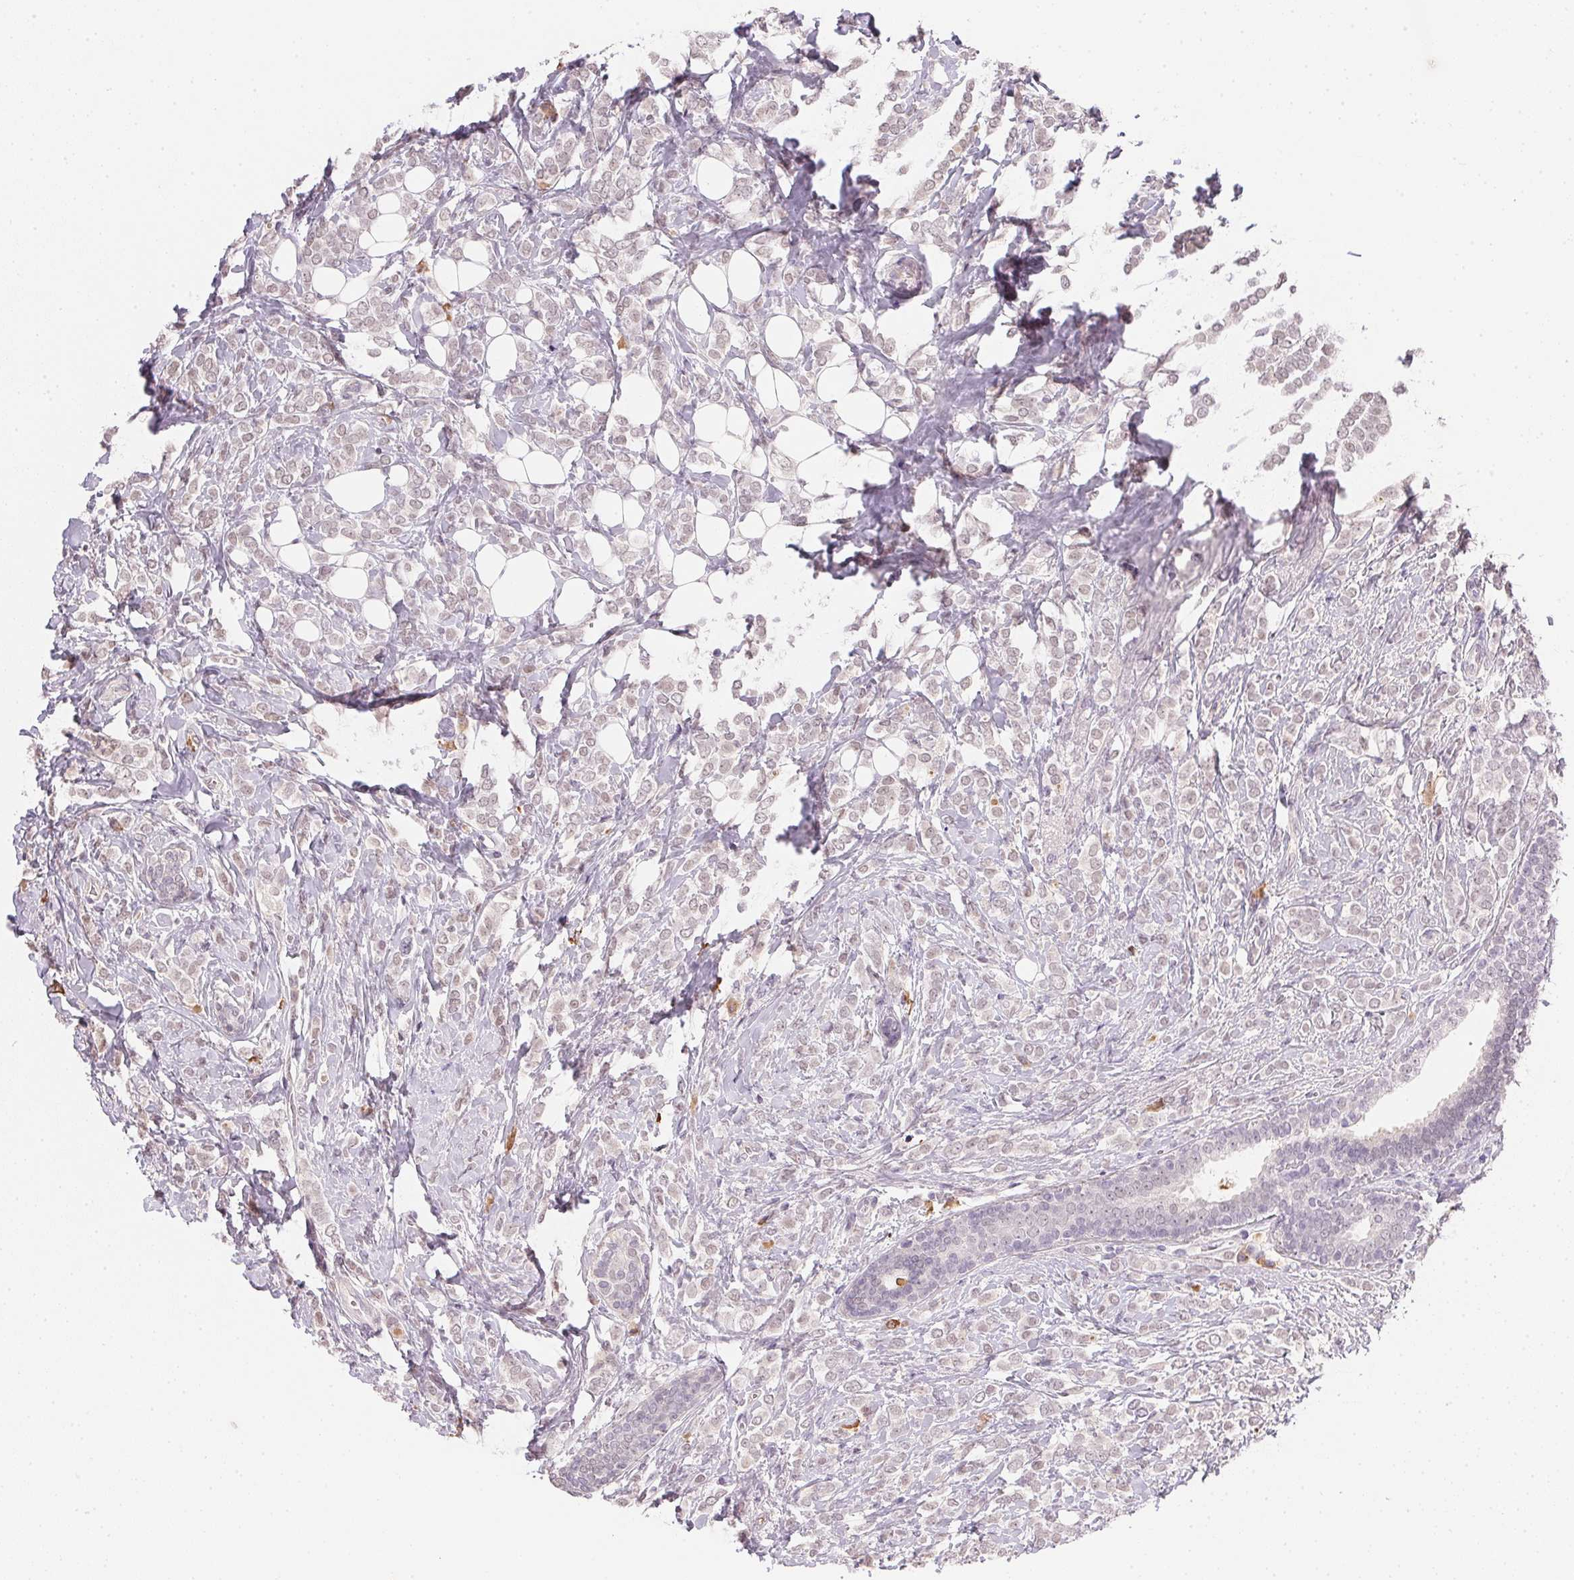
{"staining": {"intensity": "negative", "quantity": "none", "location": "none"}, "tissue": "breast cancer", "cell_type": "Tumor cells", "image_type": "cancer", "snomed": [{"axis": "morphology", "description": "Lobular carcinoma"}, {"axis": "topography", "description": "Breast"}], "caption": "Immunohistochemical staining of human breast lobular carcinoma shows no significant positivity in tumor cells.", "gene": "FNDC4", "patient": {"sex": "female", "age": 49}}